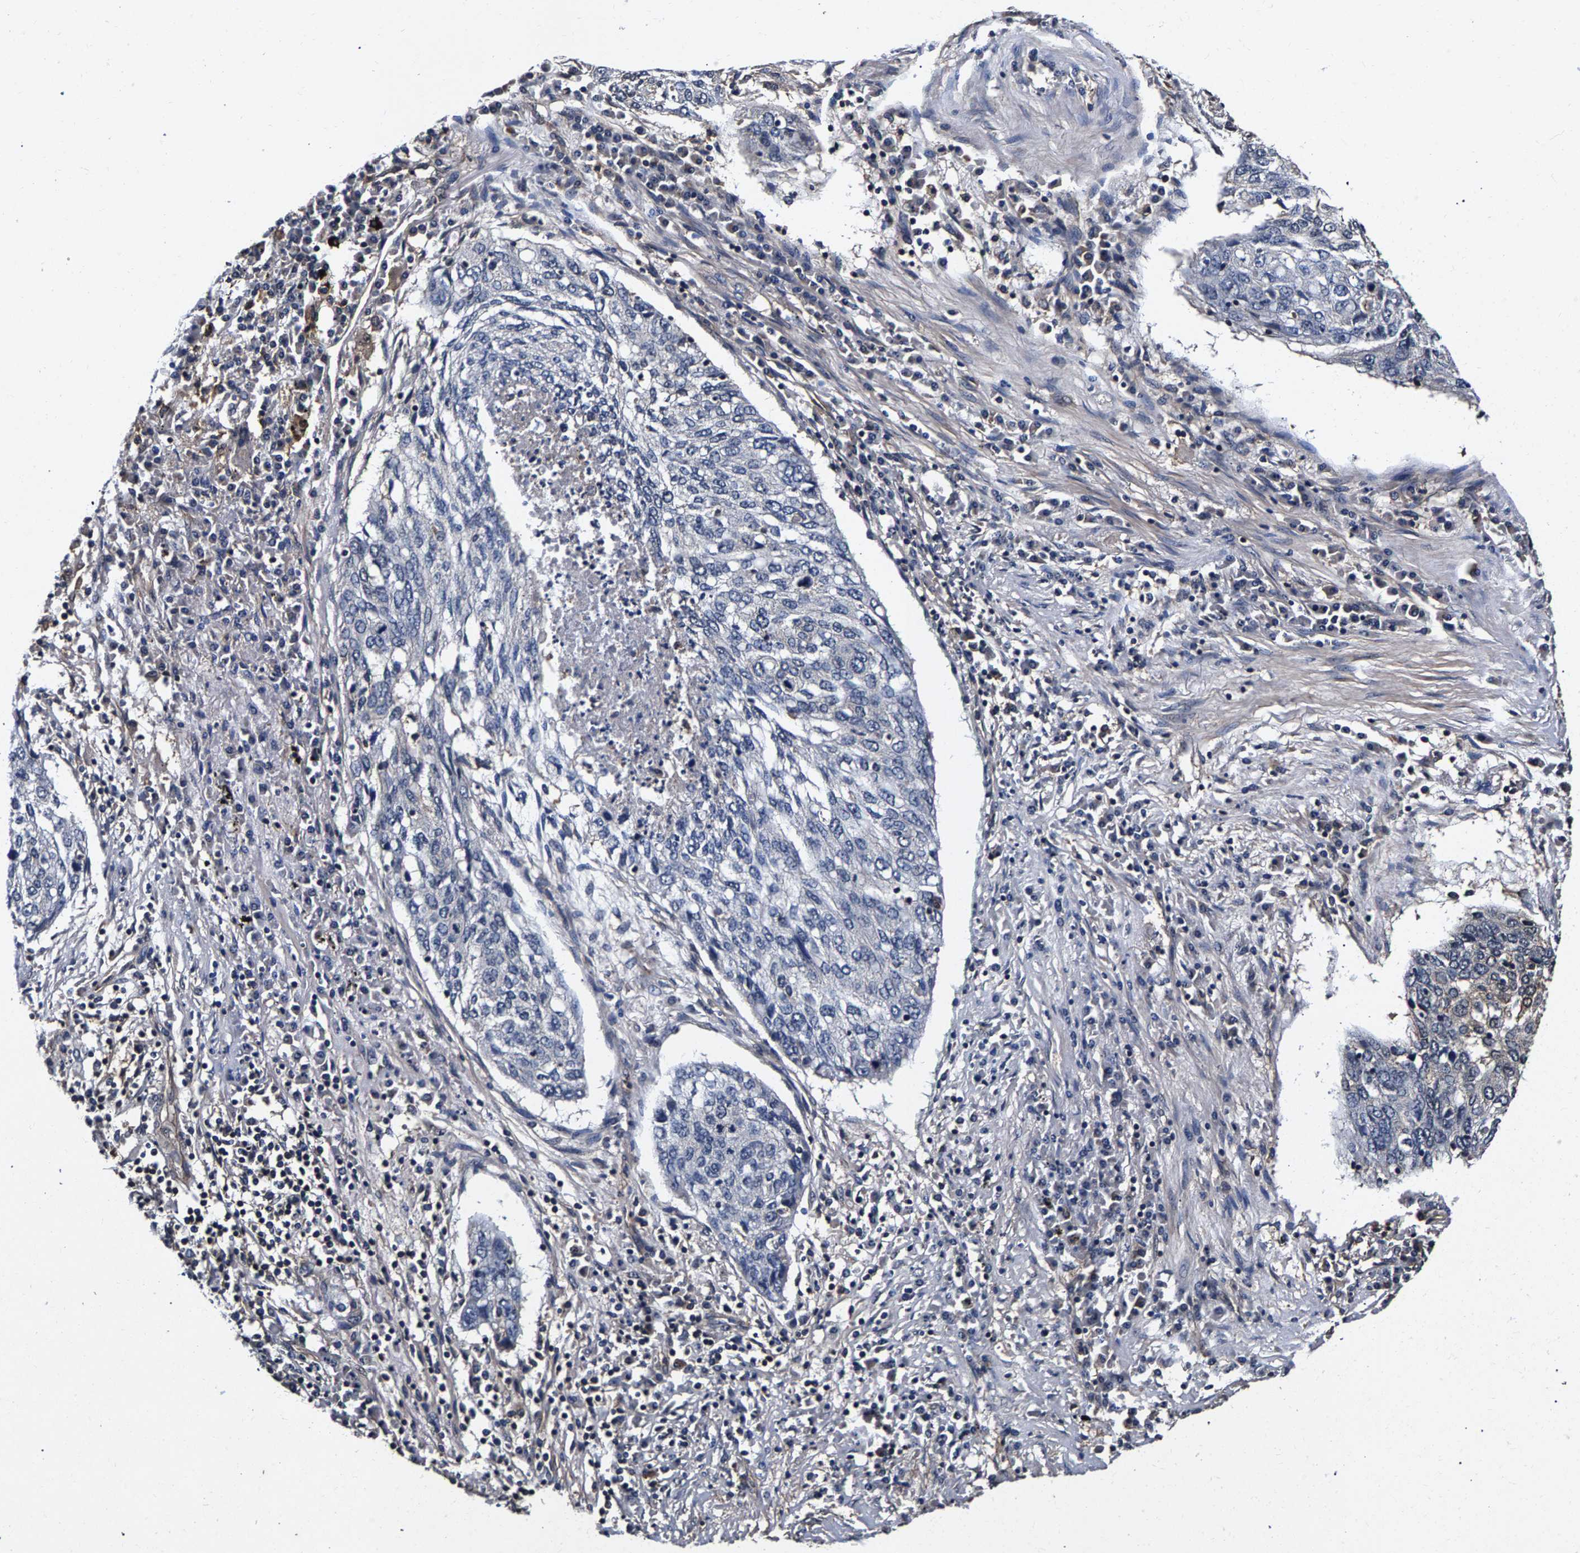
{"staining": {"intensity": "negative", "quantity": "none", "location": "none"}, "tissue": "lung cancer", "cell_type": "Tumor cells", "image_type": "cancer", "snomed": [{"axis": "morphology", "description": "Squamous cell carcinoma, NOS"}, {"axis": "topography", "description": "Lung"}], "caption": "Protein analysis of lung cancer reveals no significant expression in tumor cells. (DAB (3,3'-diaminobenzidine) immunohistochemistry, high magnification).", "gene": "MARCHF7", "patient": {"sex": "female", "age": 63}}